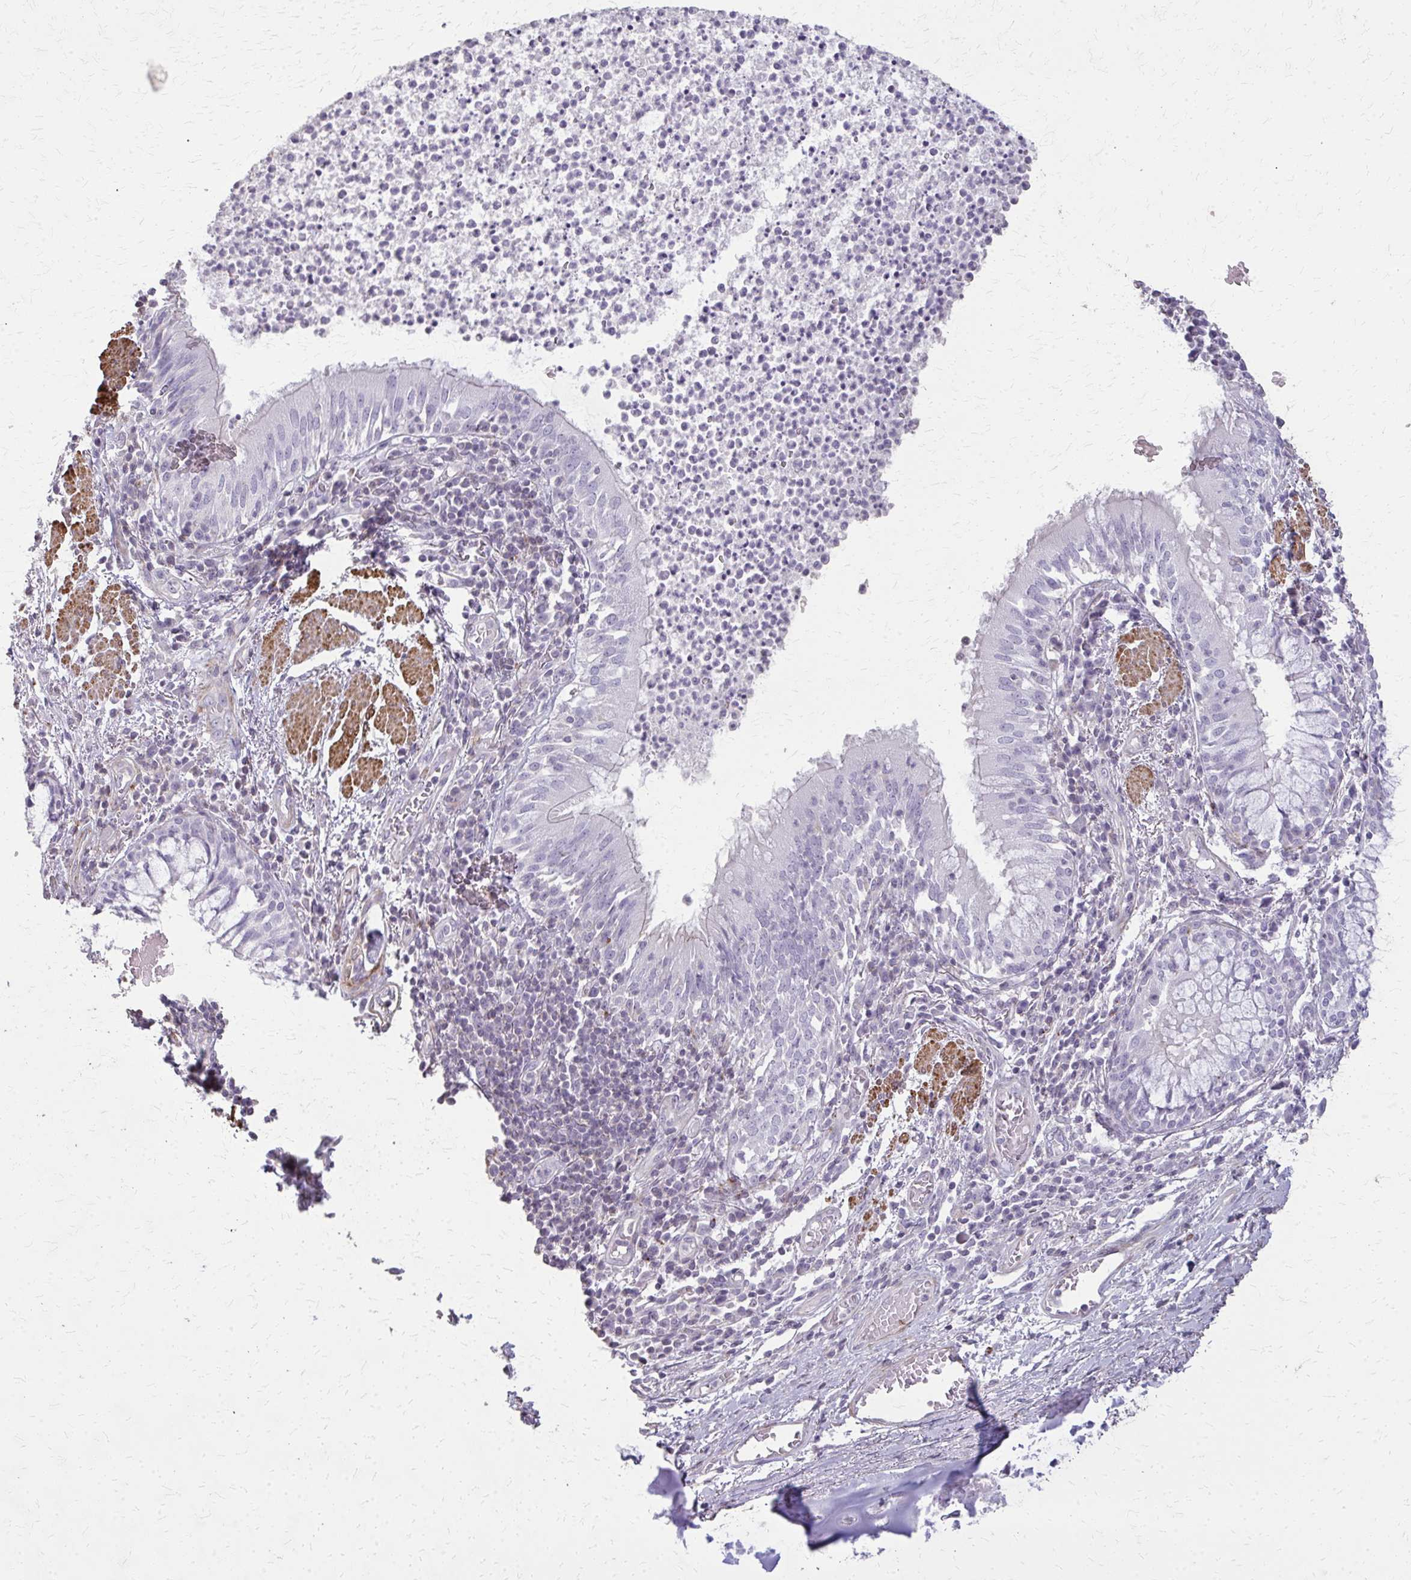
{"staining": {"intensity": "negative", "quantity": "none", "location": "none"}, "tissue": "bronchus", "cell_type": "Respiratory epithelial cells", "image_type": "normal", "snomed": [{"axis": "morphology", "description": "Normal tissue, NOS"}, {"axis": "topography", "description": "Lymph node"}, {"axis": "topography", "description": "Bronchus"}], "caption": "The histopathology image demonstrates no staining of respiratory epithelial cells in benign bronchus.", "gene": "TENM4", "patient": {"sex": "male", "age": 56}}